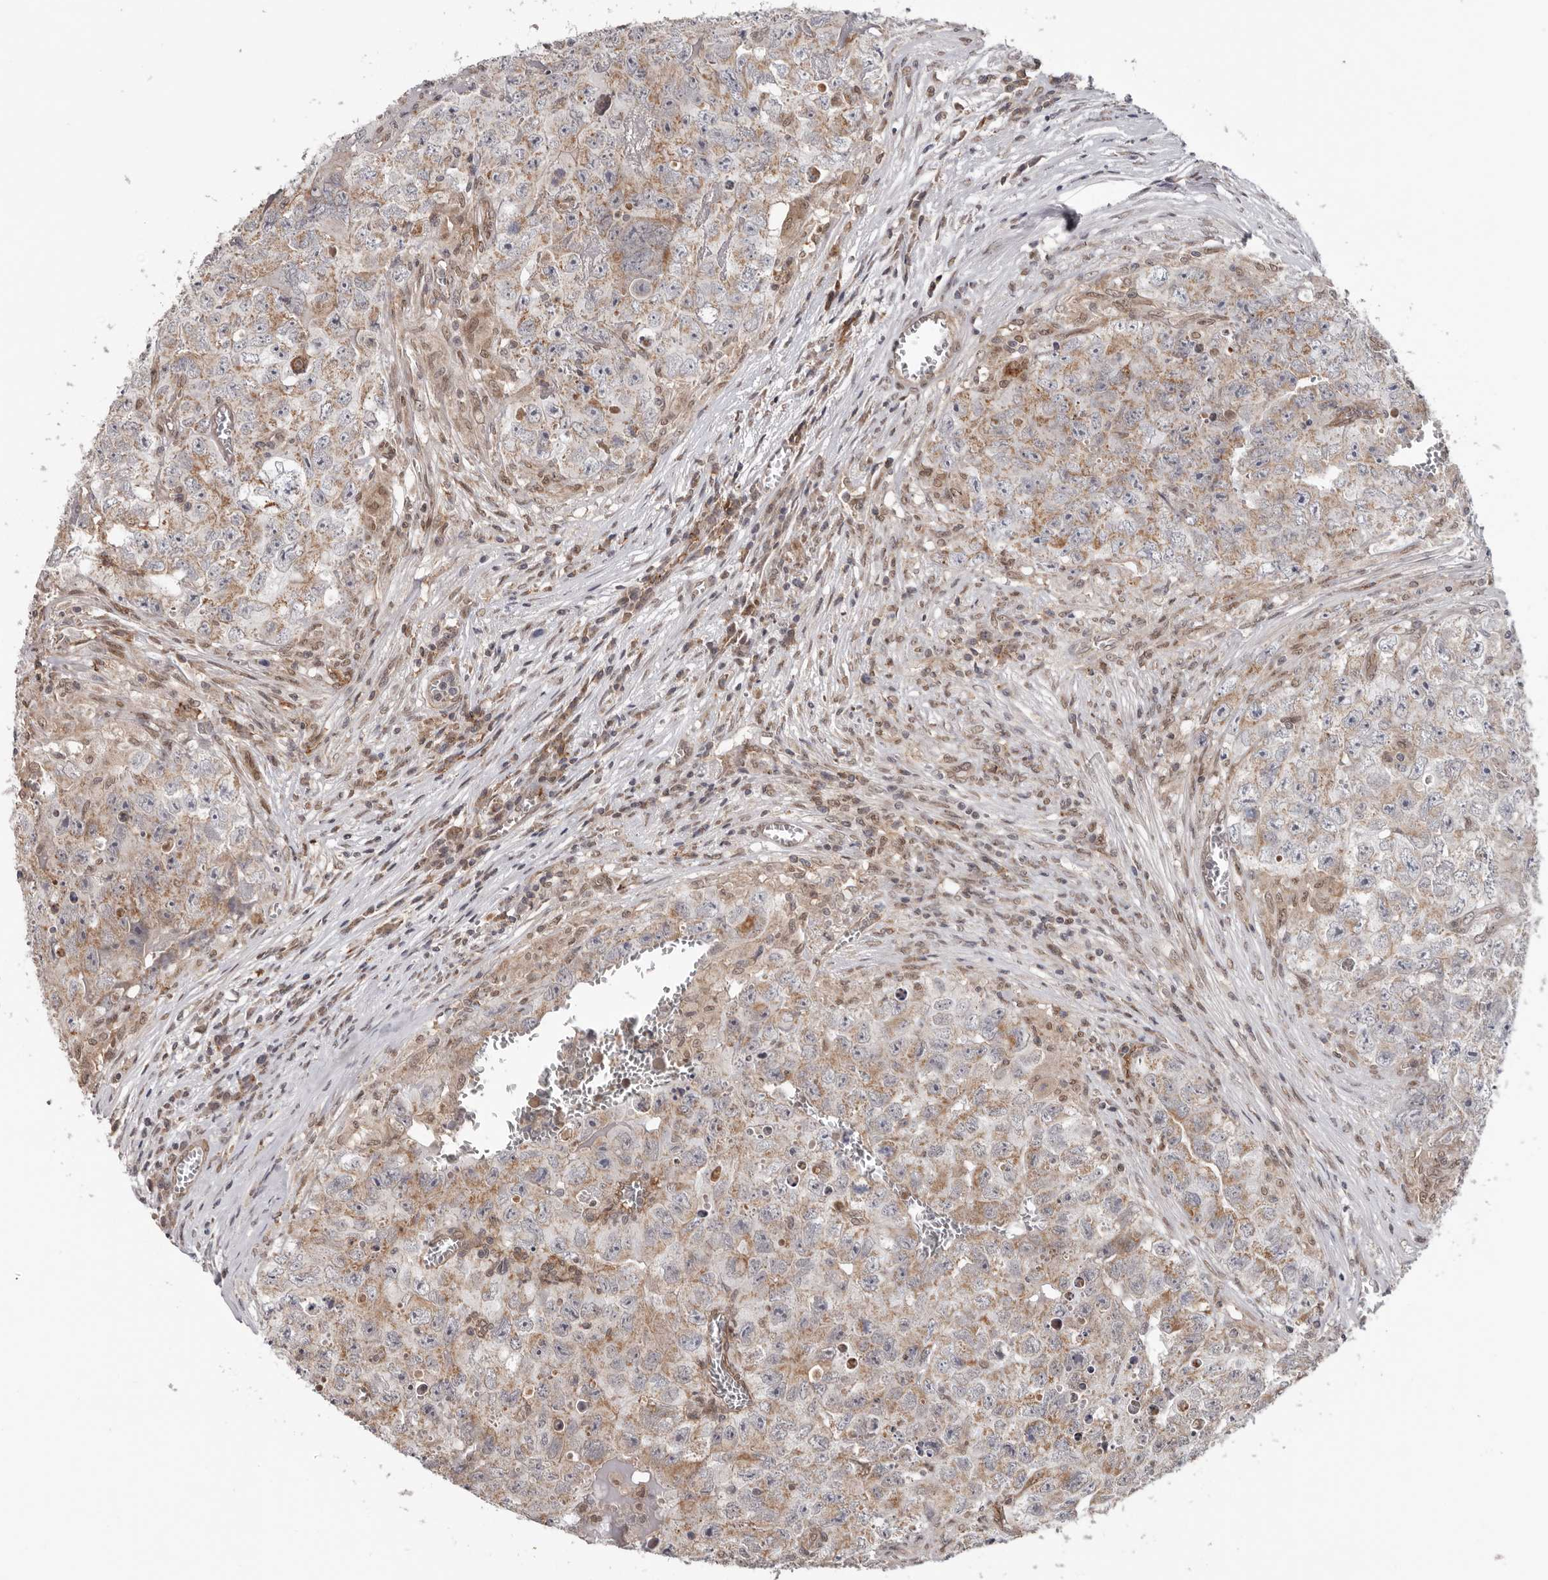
{"staining": {"intensity": "weak", "quantity": ">75%", "location": "cytoplasmic/membranous,nuclear"}, "tissue": "testis cancer", "cell_type": "Tumor cells", "image_type": "cancer", "snomed": [{"axis": "morphology", "description": "Seminoma, NOS"}, {"axis": "morphology", "description": "Carcinoma, Embryonal, NOS"}, {"axis": "topography", "description": "Testis"}], "caption": "Immunohistochemistry image of neoplastic tissue: human testis embryonal carcinoma stained using immunohistochemistry reveals low levels of weak protein expression localized specifically in the cytoplasmic/membranous and nuclear of tumor cells, appearing as a cytoplasmic/membranous and nuclear brown color.", "gene": "MOGAT2", "patient": {"sex": "male", "age": 43}}